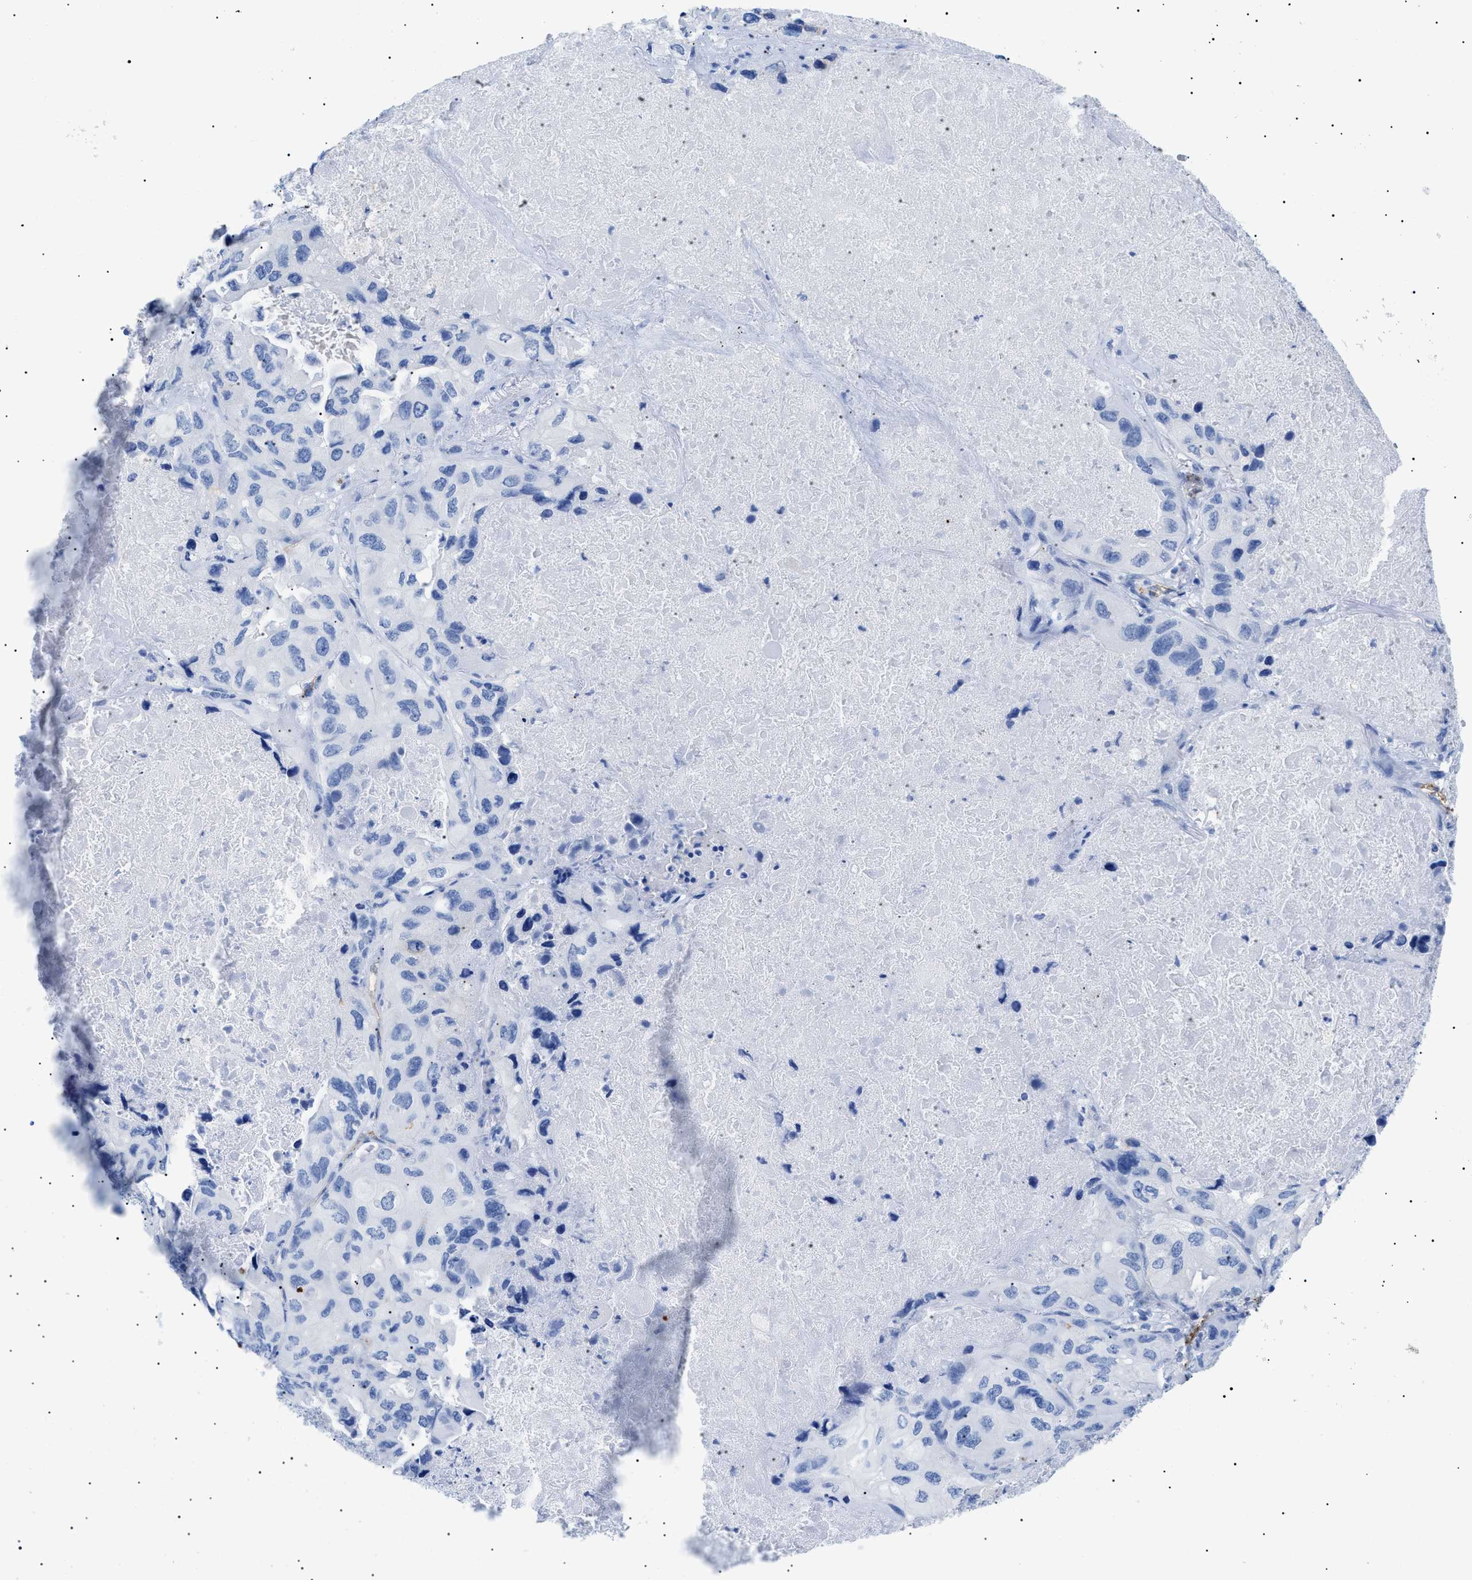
{"staining": {"intensity": "negative", "quantity": "none", "location": "none"}, "tissue": "lung cancer", "cell_type": "Tumor cells", "image_type": "cancer", "snomed": [{"axis": "morphology", "description": "Squamous cell carcinoma, NOS"}, {"axis": "topography", "description": "Lung"}], "caption": "High magnification brightfield microscopy of lung cancer stained with DAB (3,3'-diaminobenzidine) (brown) and counterstained with hematoxylin (blue): tumor cells show no significant staining.", "gene": "PODXL", "patient": {"sex": "female", "age": 73}}